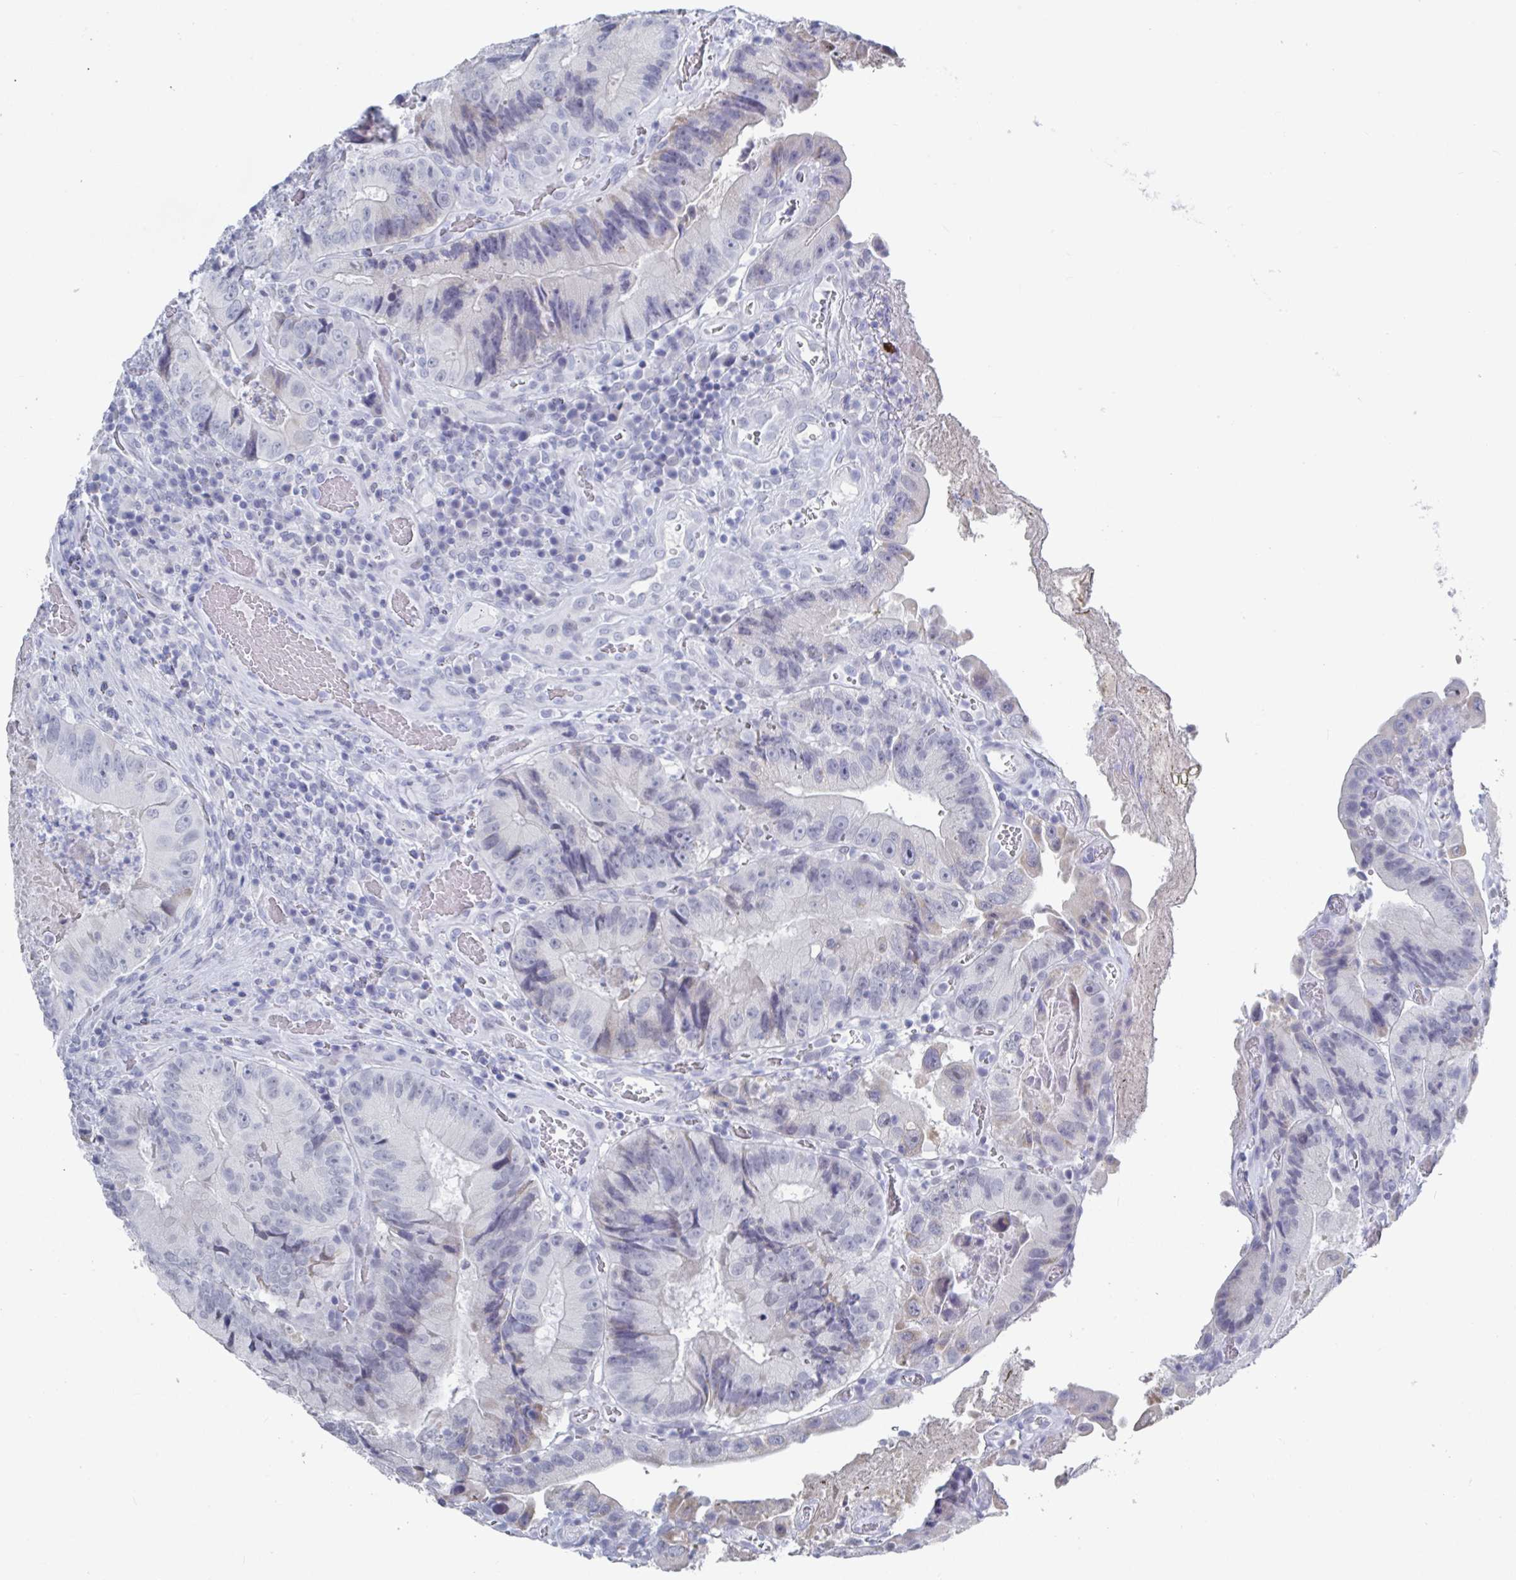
{"staining": {"intensity": "negative", "quantity": "none", "location": "none"}, "tissue": "colorectal cancer", "cell_type": "Tumor cells", "image_type": "cancer", "snomed": [{"axis": "morphology", "description": "Adenocarcinoma, NOS"}, {"axis": "topography", "description": "Colon"}], "caption": "Immunohistochemistry (IHC) micrograph of human colorectal adenocarcinoma stained for a protein (brown), which demonstrates no expression in tumor cells. (Brightfield microscopy of DAB (3,3'-diaminobenzidine) immunohistochemistry at high magnification).", "gene": "CAMKV", "patient": {"sex": "female", "age": 86}}